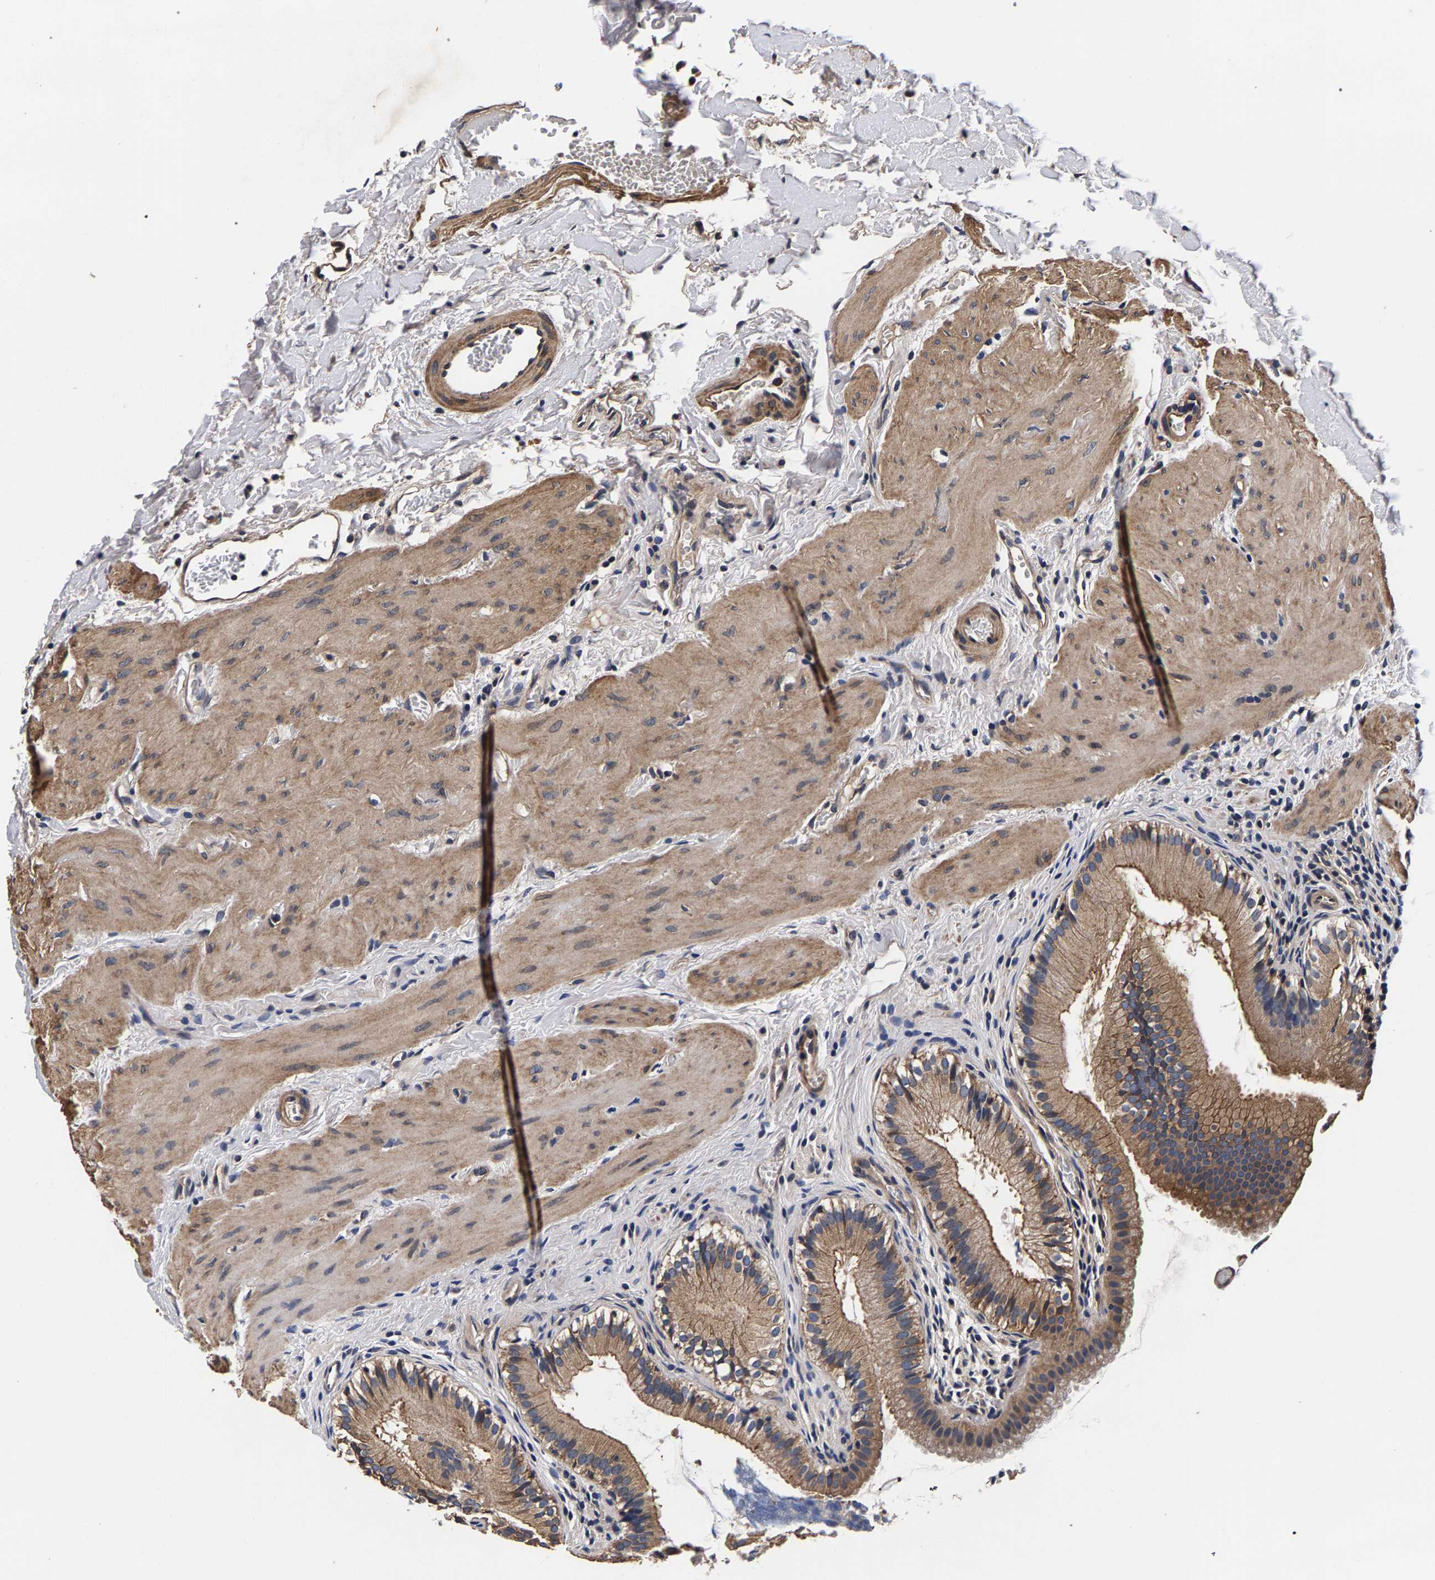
{"staining": {"intensity": "moderate", "quantity": ">75%", "location": "cytoplasmic/membranous"}, "tissue": "gallbladder", "cell_type": "Glandular cells", "image_type": "normal", "snomed": [{"axis": "morphology", "description": "Normal tissue, NOS"}, {"axis": "topography", "description": "Gallbladder"}], "caption": "Immunohistochemical staining of normal gallbladder exhibits moderate cytoplasmic/membranous protein expression in about >75% of glandular cells. Using DAB (3,3'-diaminobenzidine) (brown) and hematoxylin (blue) stains, captured at high magnification using brightfield microscopy.", "gene": "MARCHF7", "patient": {"sex": "female", "age": 26}}